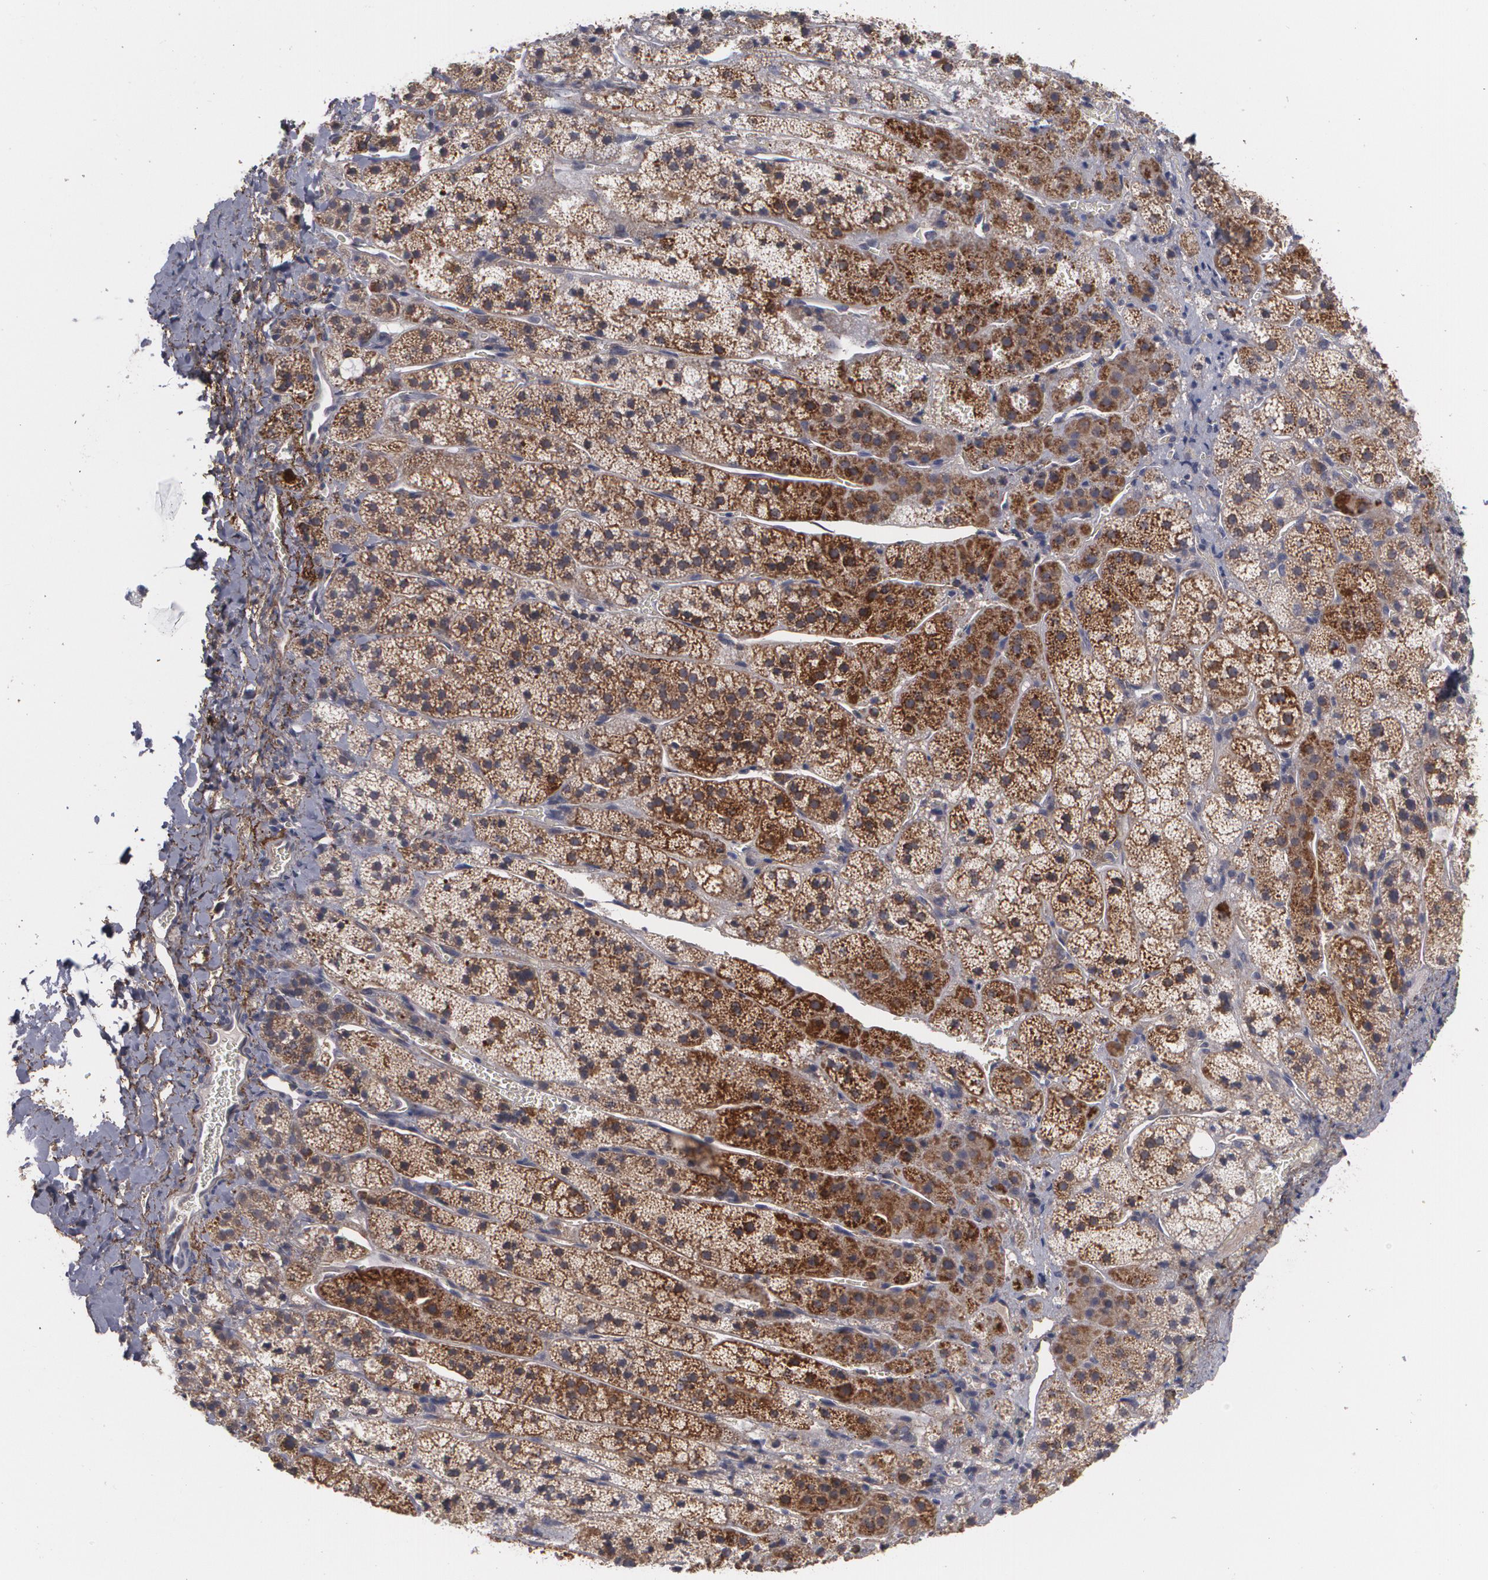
{"staining": {"intensity": "strong", "quantity": "25%-75%", "location": "cytoplasmic/membranous"}, "tissue": "adrenal gland", "cell_type": "Glandular cells", "image_type": "normal", "snomed": [{"axis": "morphology", "description": "Normal tissue, NOS"}, {"axis": "topography", "description": "Adrenal gland"}], "caption": "Immunohistochemical staining of normal adrenal gland exhibits high levels of strong cytoplasmic/membranous staining in approximately 25%-75% of glandular cells. Ihc stains the protein of interest in brown and the nuclei are stained blue.", "gene": "BMP6", "patient": {"sex": "female", "age": 44}}